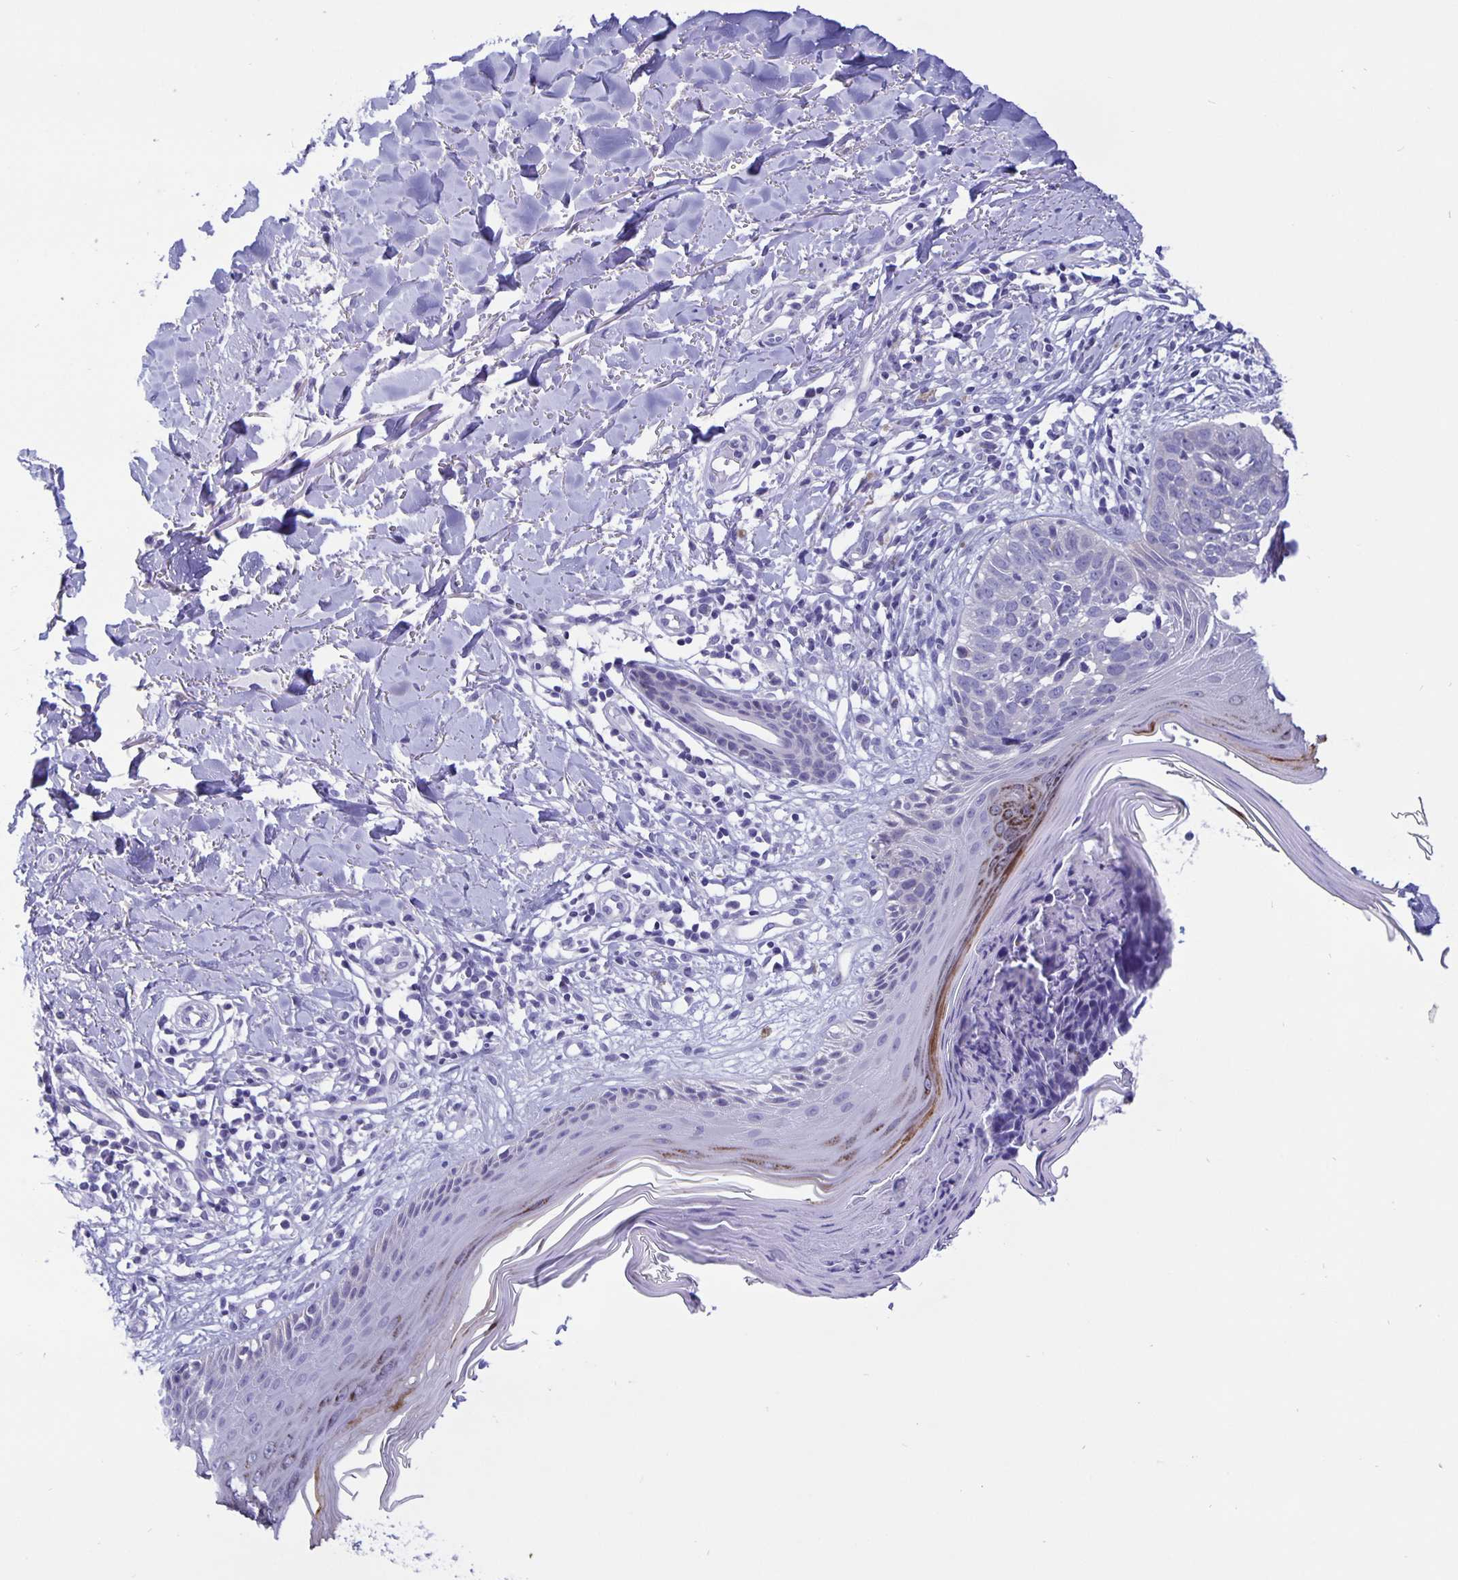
{"staining": {"intensity": "negative", "quantity": "none", "location": "none"}, "tissue": "skin cancer", "cell_type": "Tumor cells", "image_type": "cancer", "snomed": [{"axis": "morphology", "description": "Basal cell carcinoma"}, {"axis": "topography", "description": "Skin"}], "caption": "The histopathology image demonstrates no staining of tumor cells in basal cell carcinoma (skin).", "gene": "ERMN", "patient": {"sex": "female", "age": 45}}